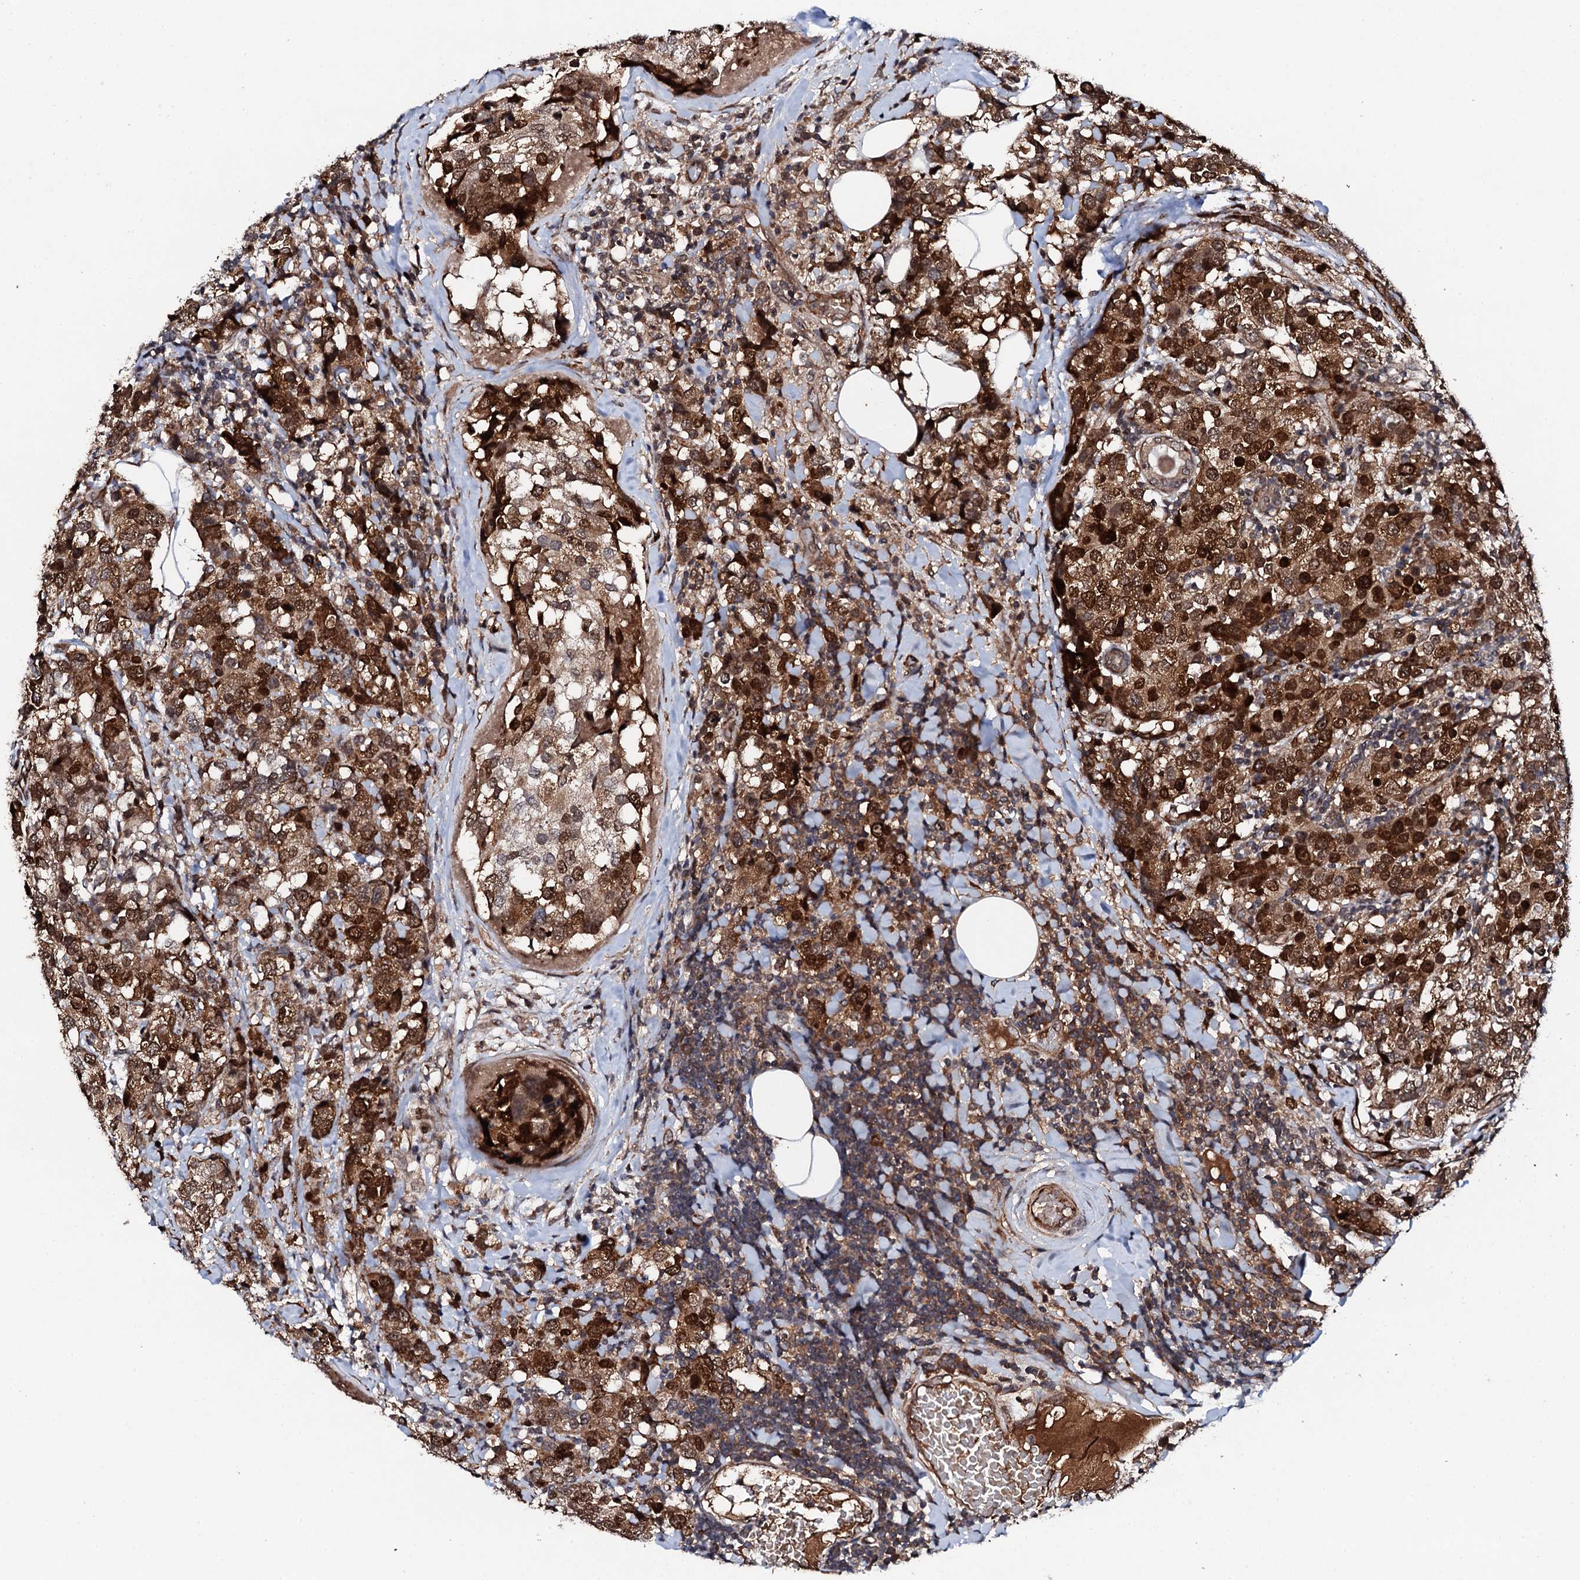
{"staining": {"intensity": "strong", "quantity": ">75%", "location": "cytoplasmic/membranous,nuclear"}, "tissue": "breast cancer", "cell_type": "Tumor cells", "image_type": "cancer", "snomed": [{"axis": "morphology", "description": "Lobular carcinoma"}, {"axis": "topography", "description": "Breast"}], "caption": "High-magnification brightfield microscopy of lobular carcinoma (breast) stained with DAB (brown) and counterstained with hematoxylin (blue). tumor cells exhibit strong cytoplasmic/membranous and nuclear expression is present in about>75% of cells.", "gene": "FAM111A", "patient": {"sex": "female", "age": 59}}